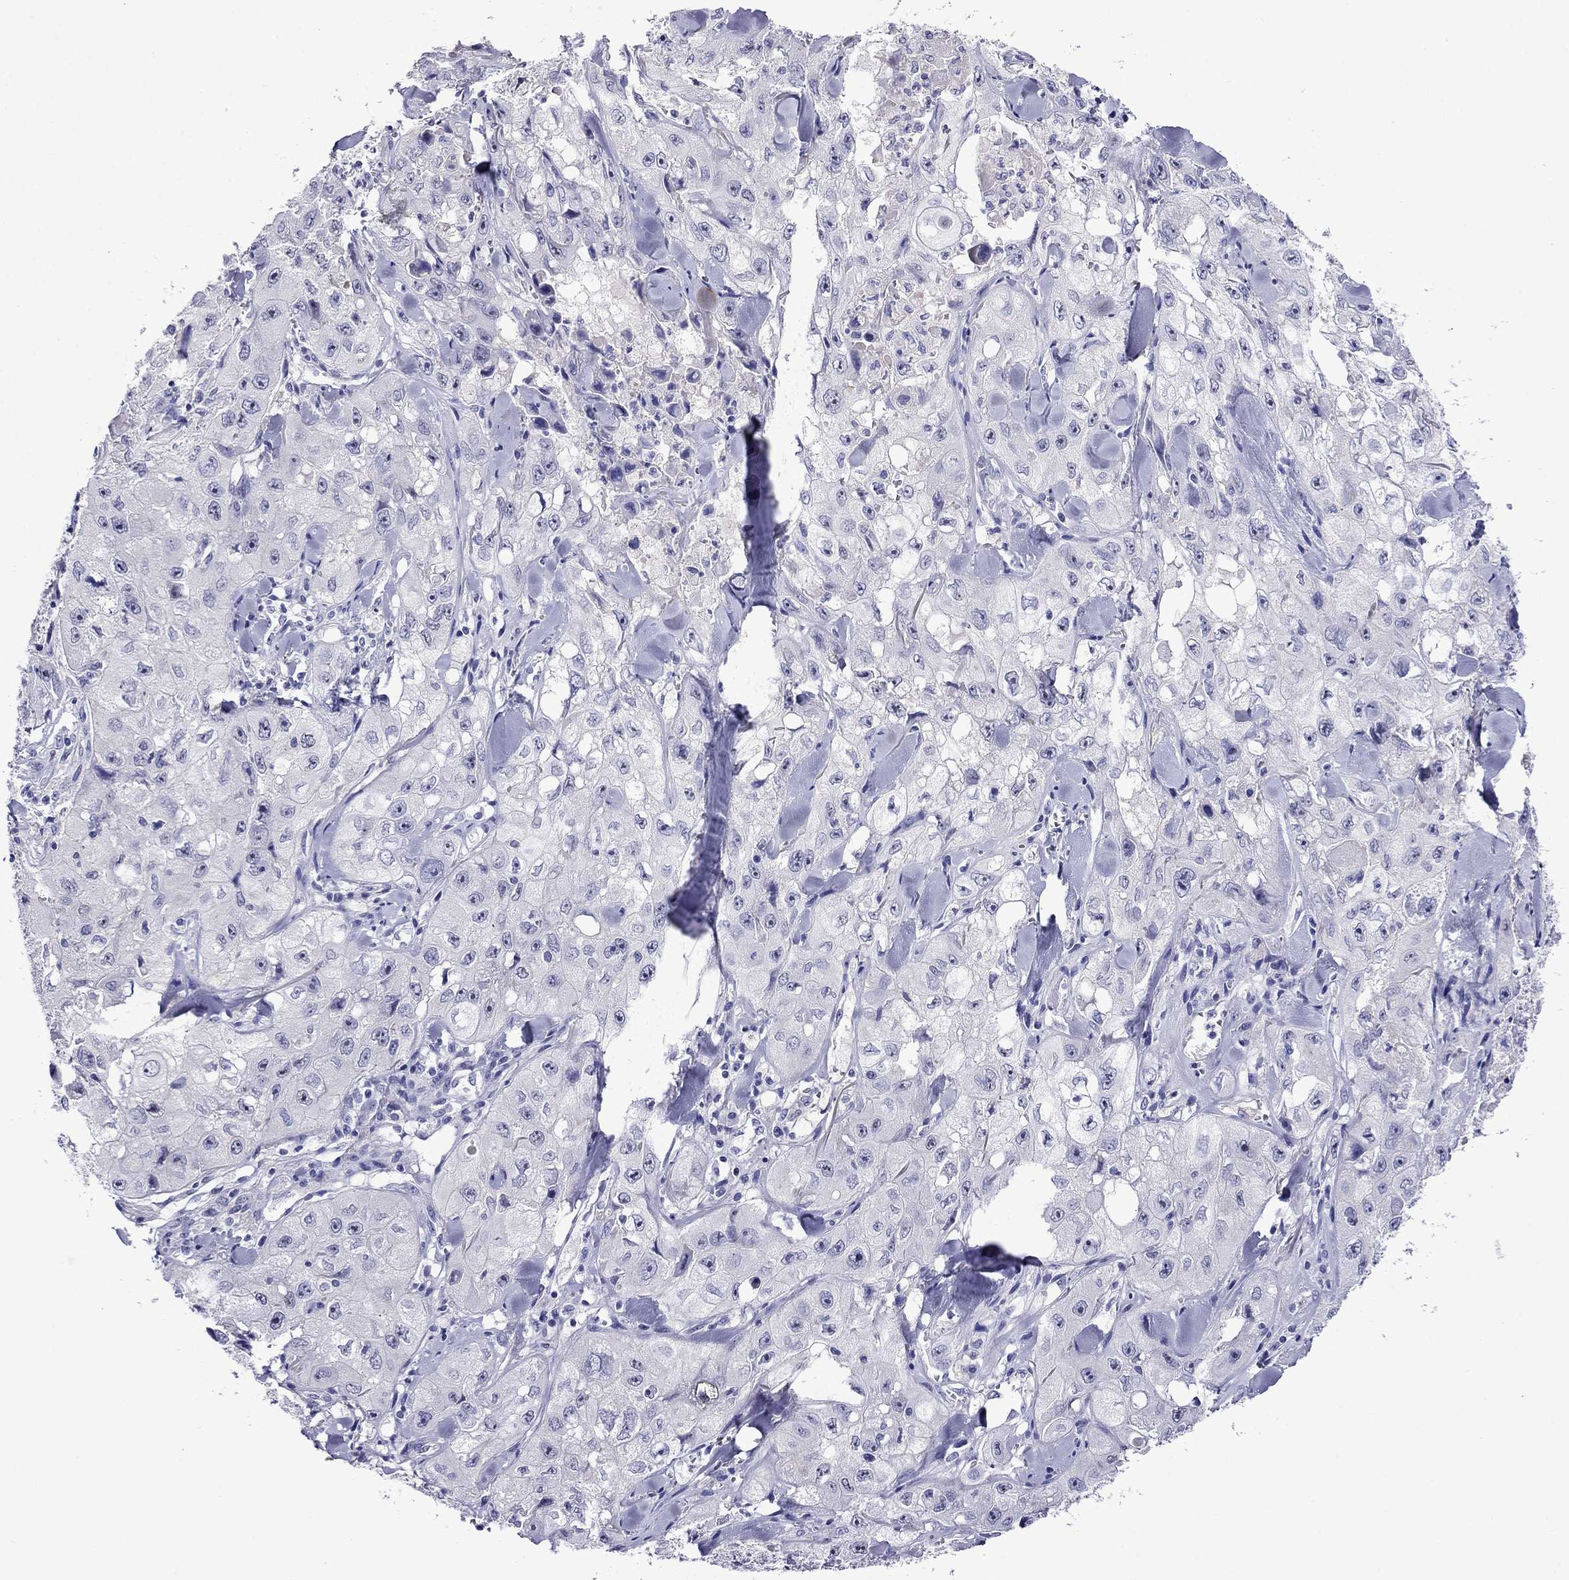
{"staining": {"intensity": "negative", "quantity": "none", "location": "none"}, "tissue": "skin cancer", "cell_type": "Tumor cells", "image_type": "cancer", "snomed": [{"axis": "morphology", "description": "Squamous cell carcinoma, NOS"}, {"axis": "topography", "description": "Skin"}, {"axis": "topography", "description": "Subcutis"}], "caption": "This is an IHC micrograph of skin cancer. There is no positivity in tumor cells.", "gene": "SCG2", "patient": {"sex": "male", "age": 73}}